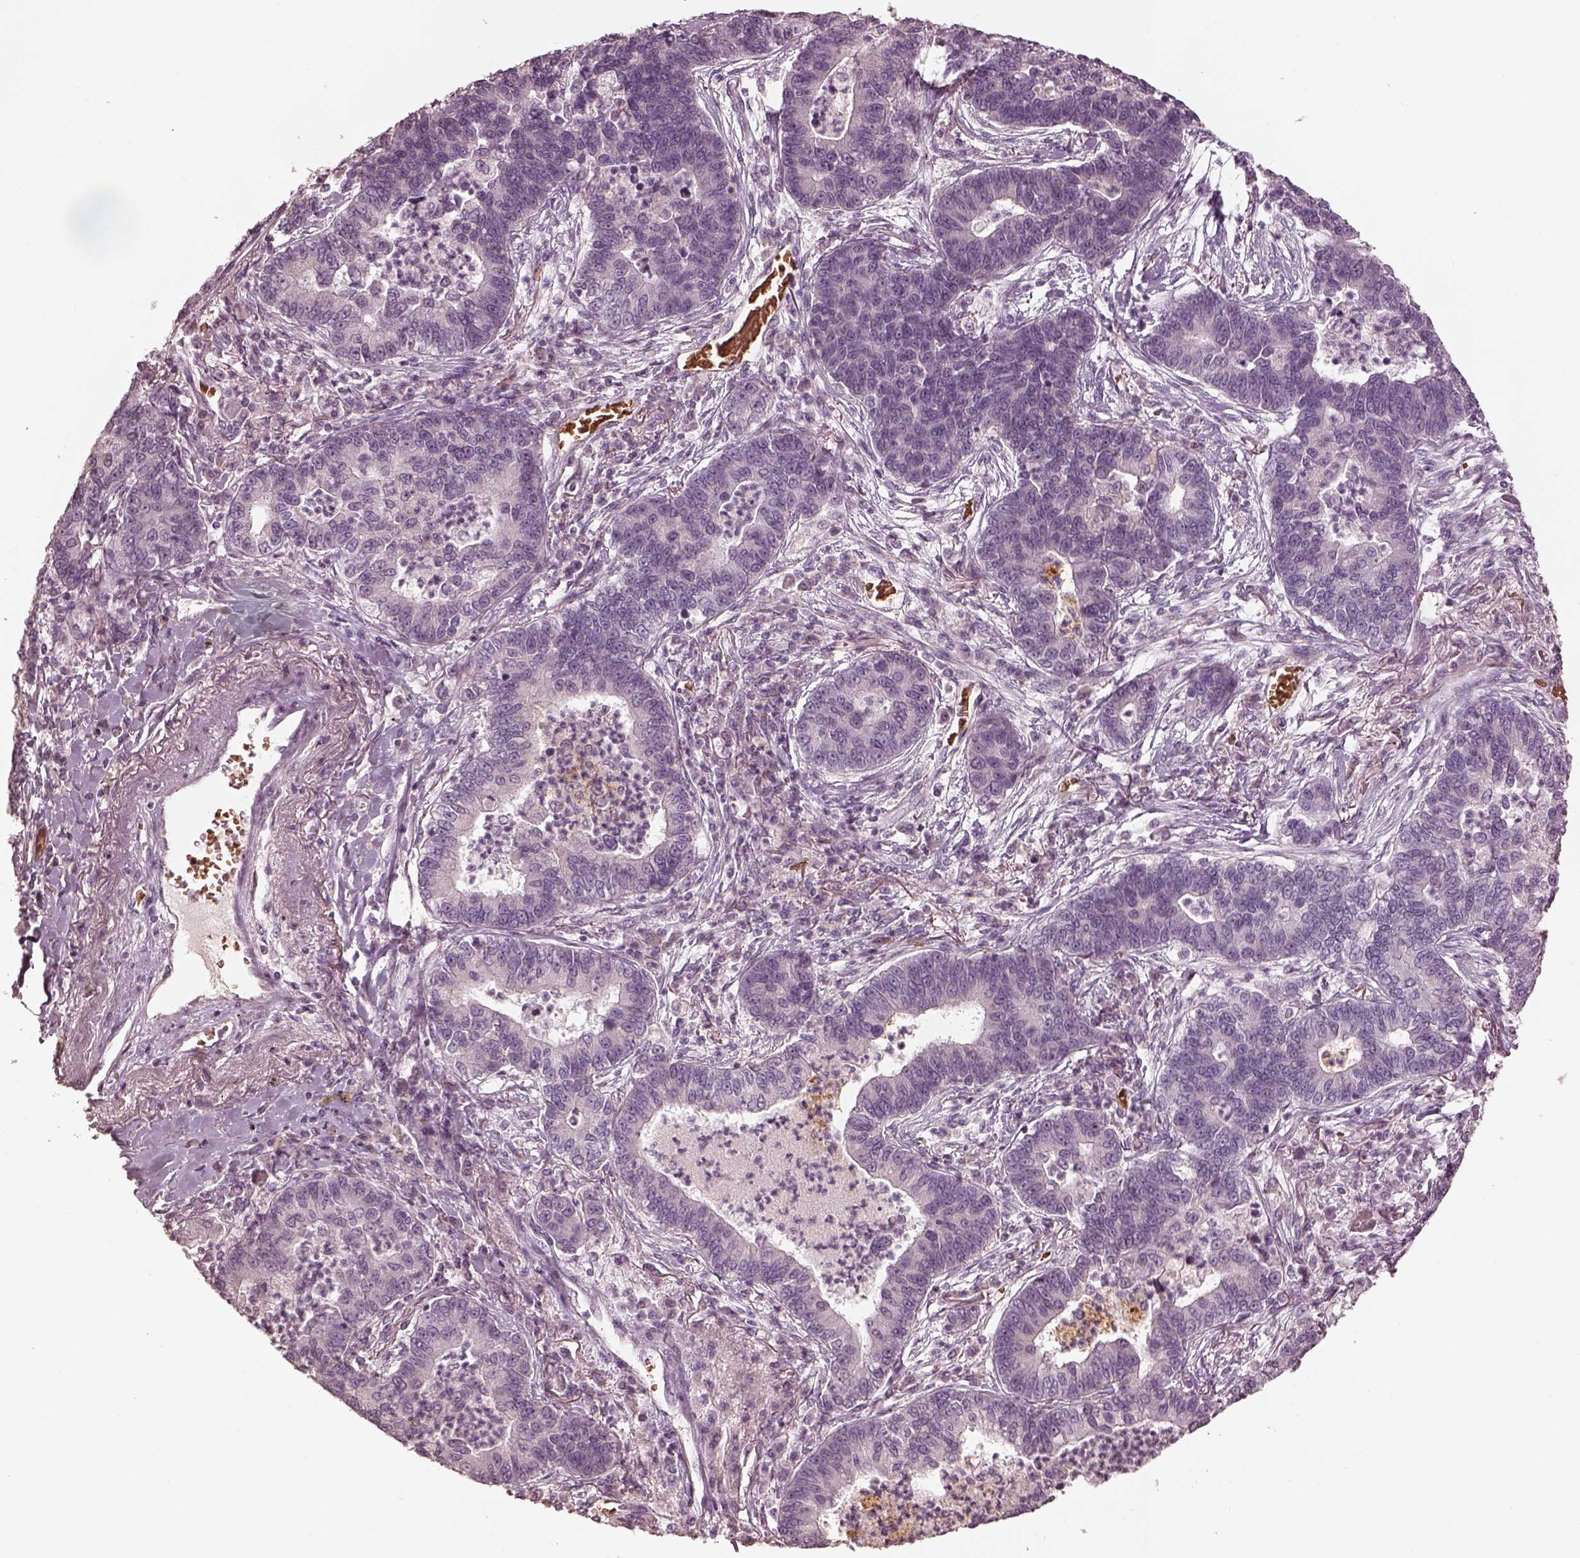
{"staining": {"intensity": "negative", "quantity": "none", "location": "none"}, "tissue": "lung cancer", "cell_type": "Tumor cells", "image_type": "cancer", "snomed": [{"axis": "morphology", "description": "Adenocarcinoma, NOS"}, {"axis": "topography", "description": "Lung"}], "caption": "The photomicrograph shows no significant expression in tumor cells of lung cancer (adenocarcinoma). (Brightfield microscopy of DAB (3,3'-diaminobenzidine) IHC at high magnification).", "gene": "ANKLE1", "patient": {"sex": "female", "age": 57}}